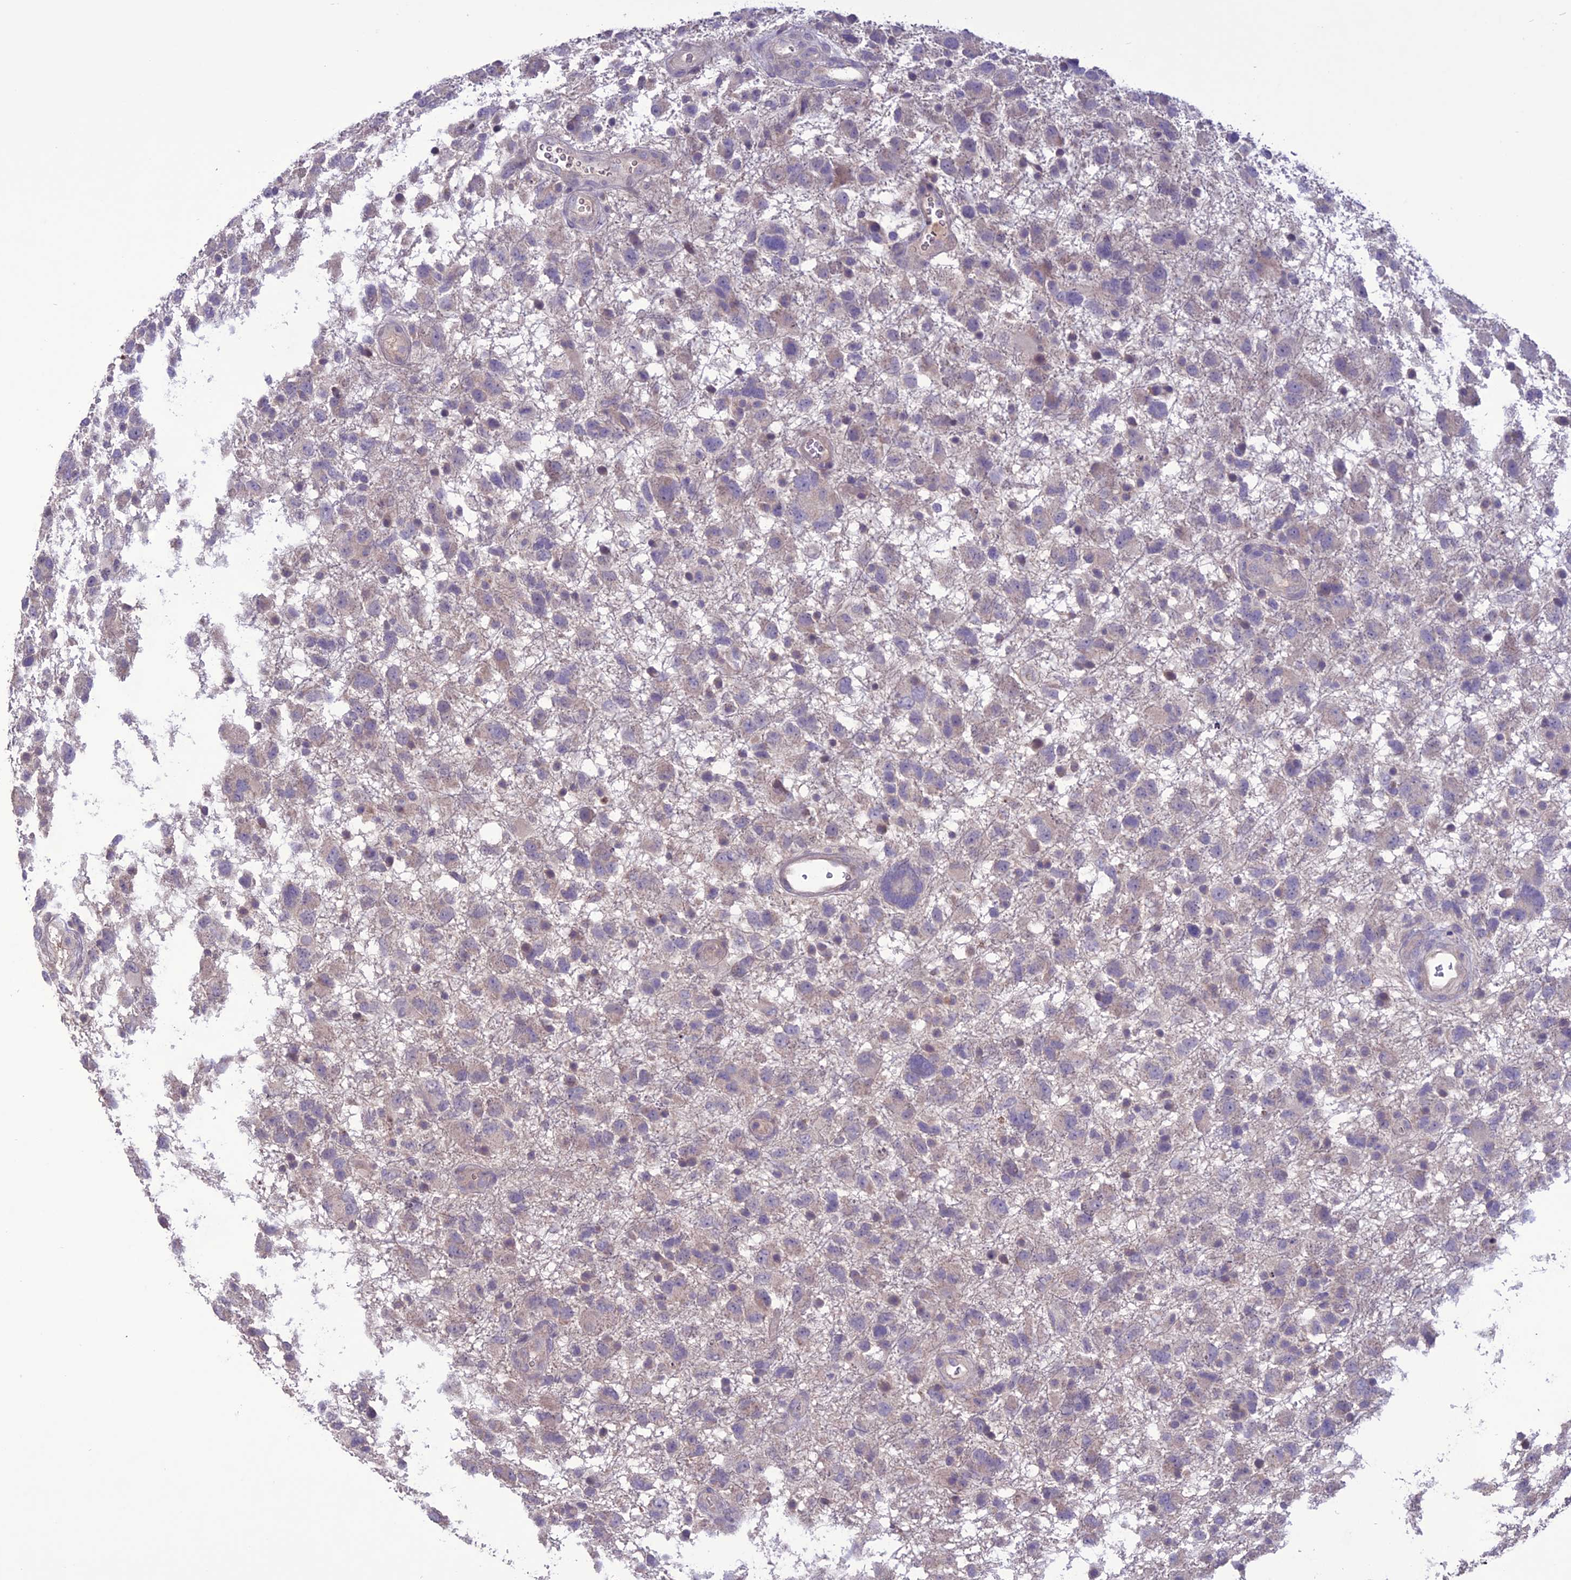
{"staining": {"intensity": "negative", "quantity": "none", "location": "none"}, "tissue": "glioma", "cell_type": "Tumor cells", "image_type": "cancer", "snomed": [{"axis": "morphology", "description": "Glioma, malignant, High grade"}, {"axis": "topography", "description": "Brain"}], "caption": "Tumor cells are negative for protein expression in human malignant glioma (high-grade).", "gene": "C2orf76", "patient": {"sex": "male", "age": 61}}